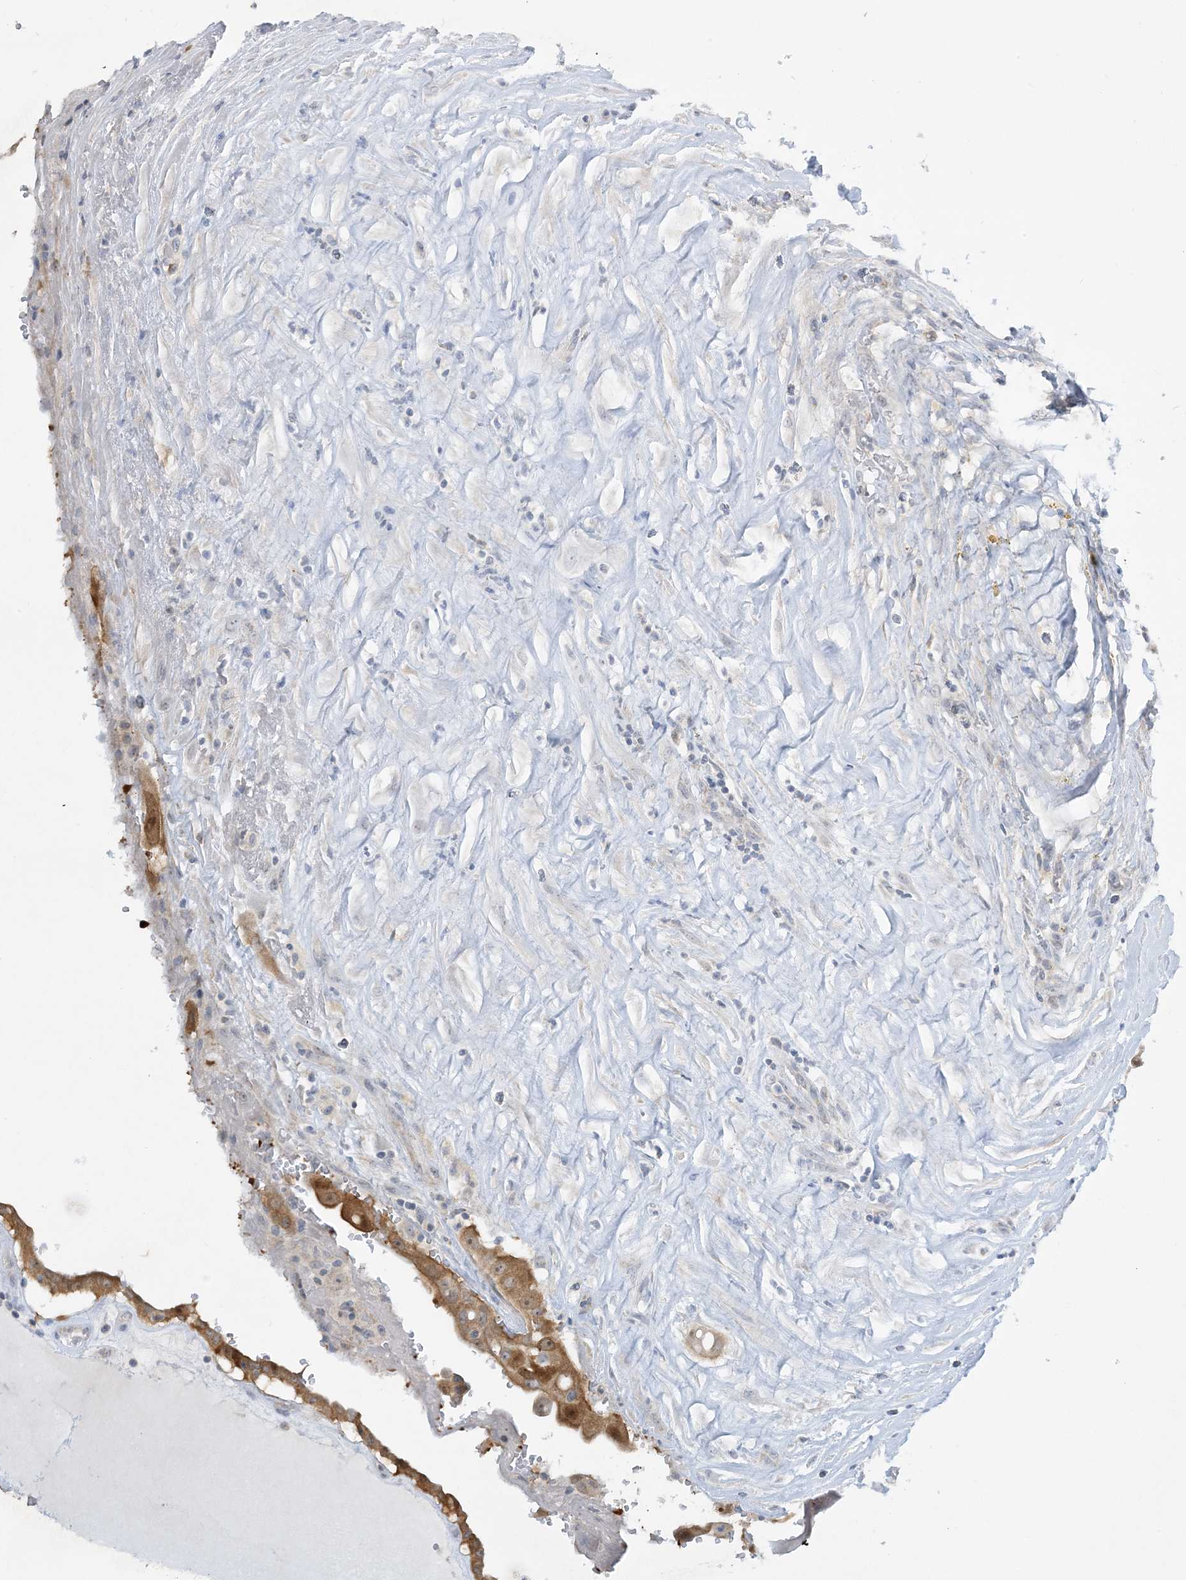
{"staining": {"intensity": "moderate", "quantity": ">75%", "location": "cytoplasmic/membranous"}, "tissue": "thyroid cancer", "cell_type": "Tumor cells", "image_type": "cancer", "snomed": [{"axis": "morphology", "description": "Papillary adenocarcinoma, NOS"}, {"axis": "topography", "description": "Thyroid gland"}], "caption": "Brown immunohistochemical staining in thyroid cancer (papillary adenocarcinoma) shows moderate cytoplasmic/membranous positivity in about >75% of tumor cells. Nuclei are stained in blue.", "gene": "MRPS18A", "patient": {"sex": "male", "age": 77}}